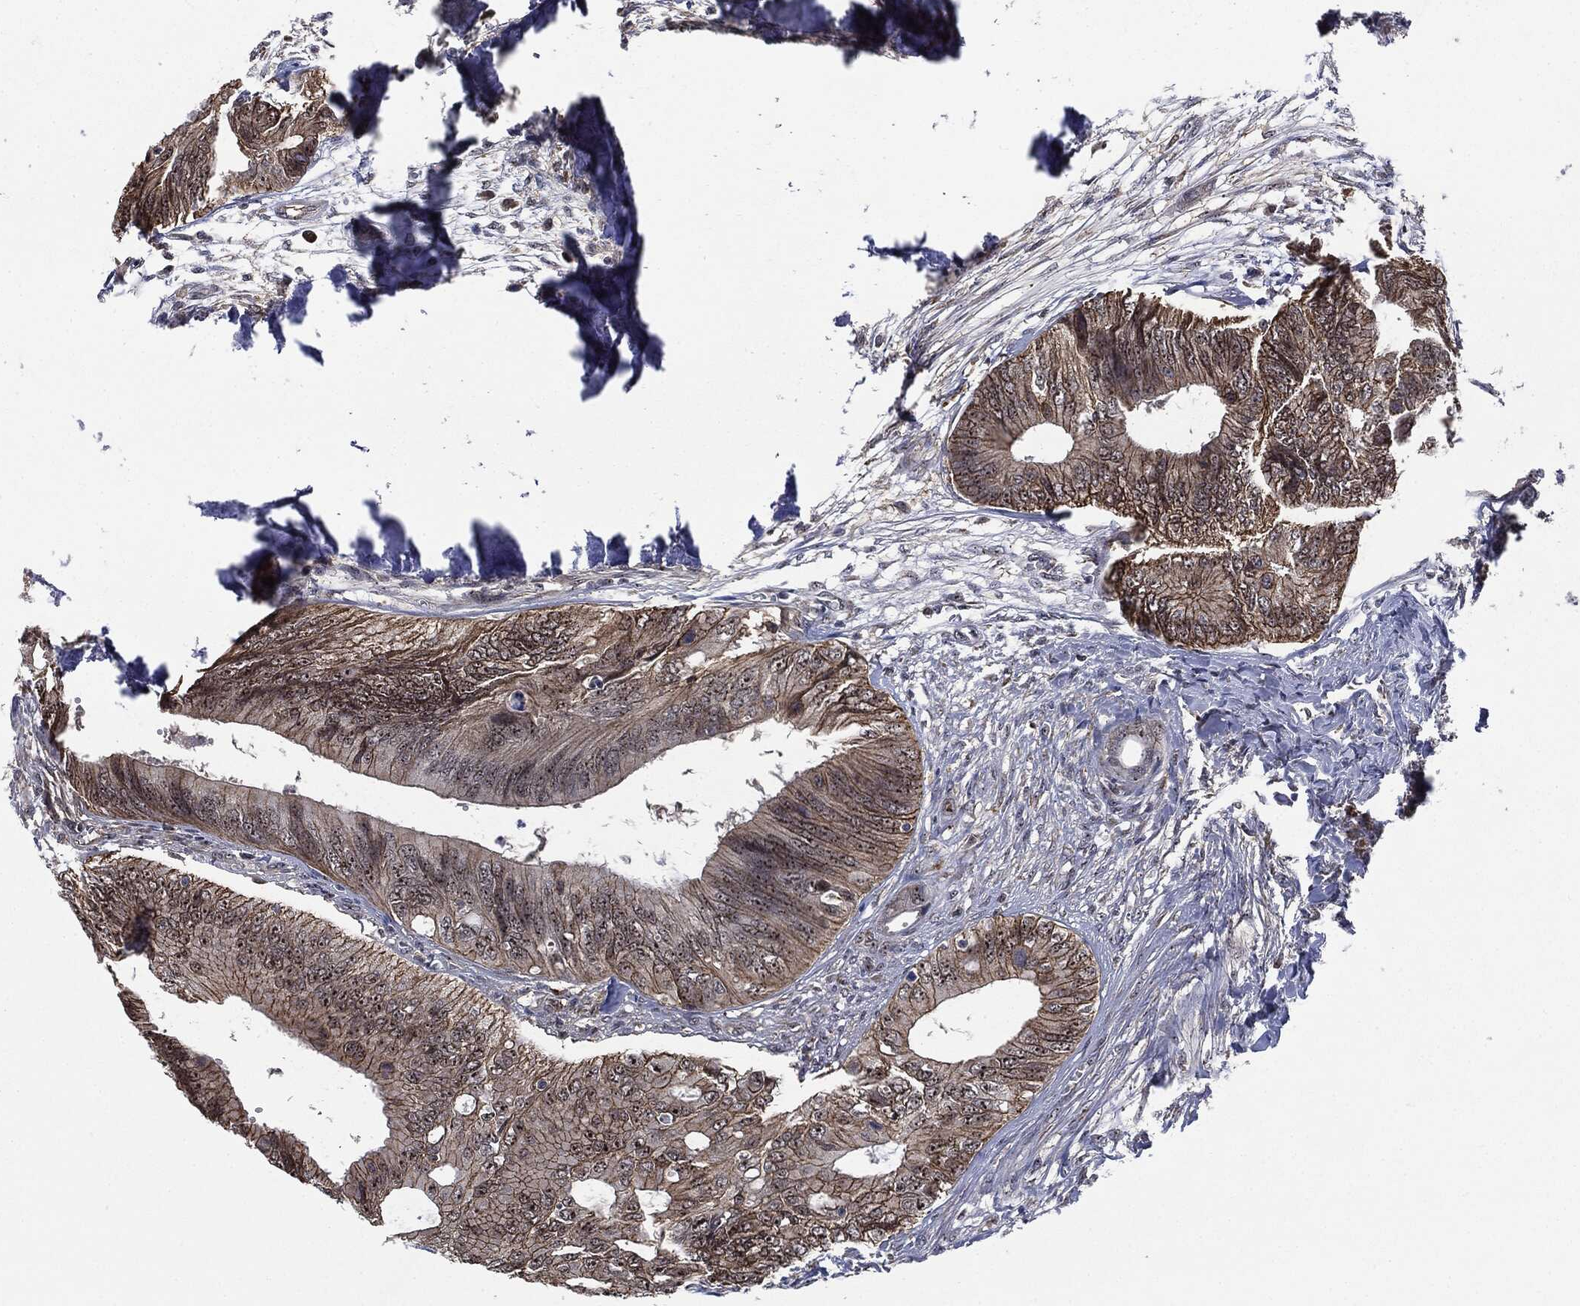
{"staining": {"intensity": "moderate", "quantity": "25%-75%", "location": "cytoplasmic/membranous,nuclear"}, "tissue": "colorectal cancer", "cell_type": "Tumor cells", "image_type": "cancer", "snomed": [{"axis": "morphology", "description": "Normal tissue, NOS"}, {"axis": "morphology", "description": "Adenocarcinoma, NOS"}, {"axis": "topography", "description": "Colon"}], "caption": "Colorectal cancer tissue demonstrates moderate cytoplasmic/membranous and nuclear expression in about 25%-75% of tumor cells", "gene": "TRMT1L", "patient": {"sex": "male", "age": 65}}